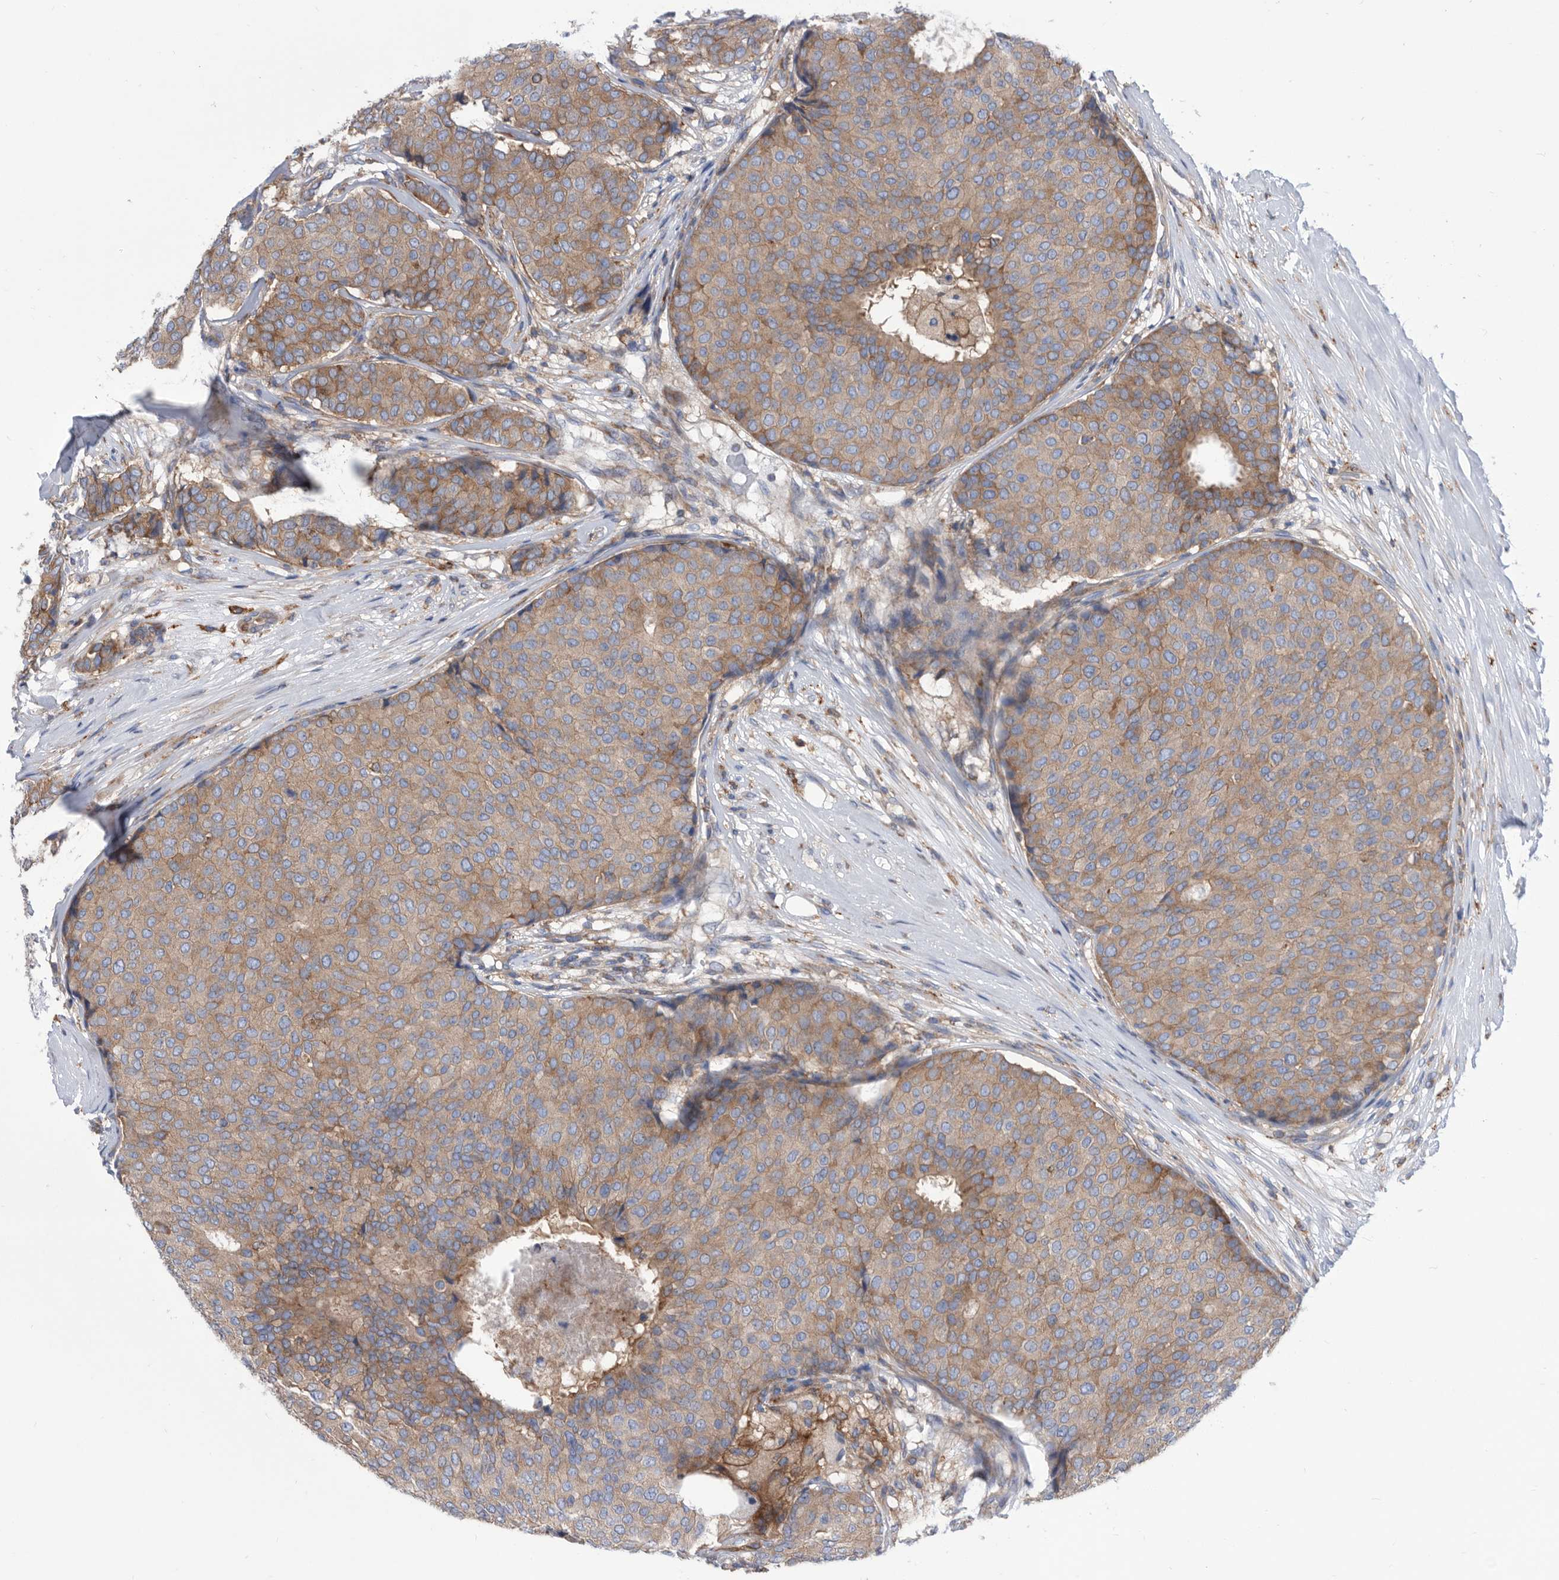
{"staining": {"intensity": "weak", "quantity": ">75%", "location": "cytoplasmic/membranous"}, "tissue": "breast cancer", "cell_type": "Tumor cells", "image_type": "cancer", "snomed": [{"axis": "morphology", "description": "Duct carcinoma"}, {"axis": "topography", "description": "Breast"}], "caption": "Tumor cells display low levels of weak cytoplasmic/membranous staining in about >75% of cells in breast cancer (invasive ductal carcinoma).", "gene": "SMG7", "patient": {"sex": "female", "age": 75}}